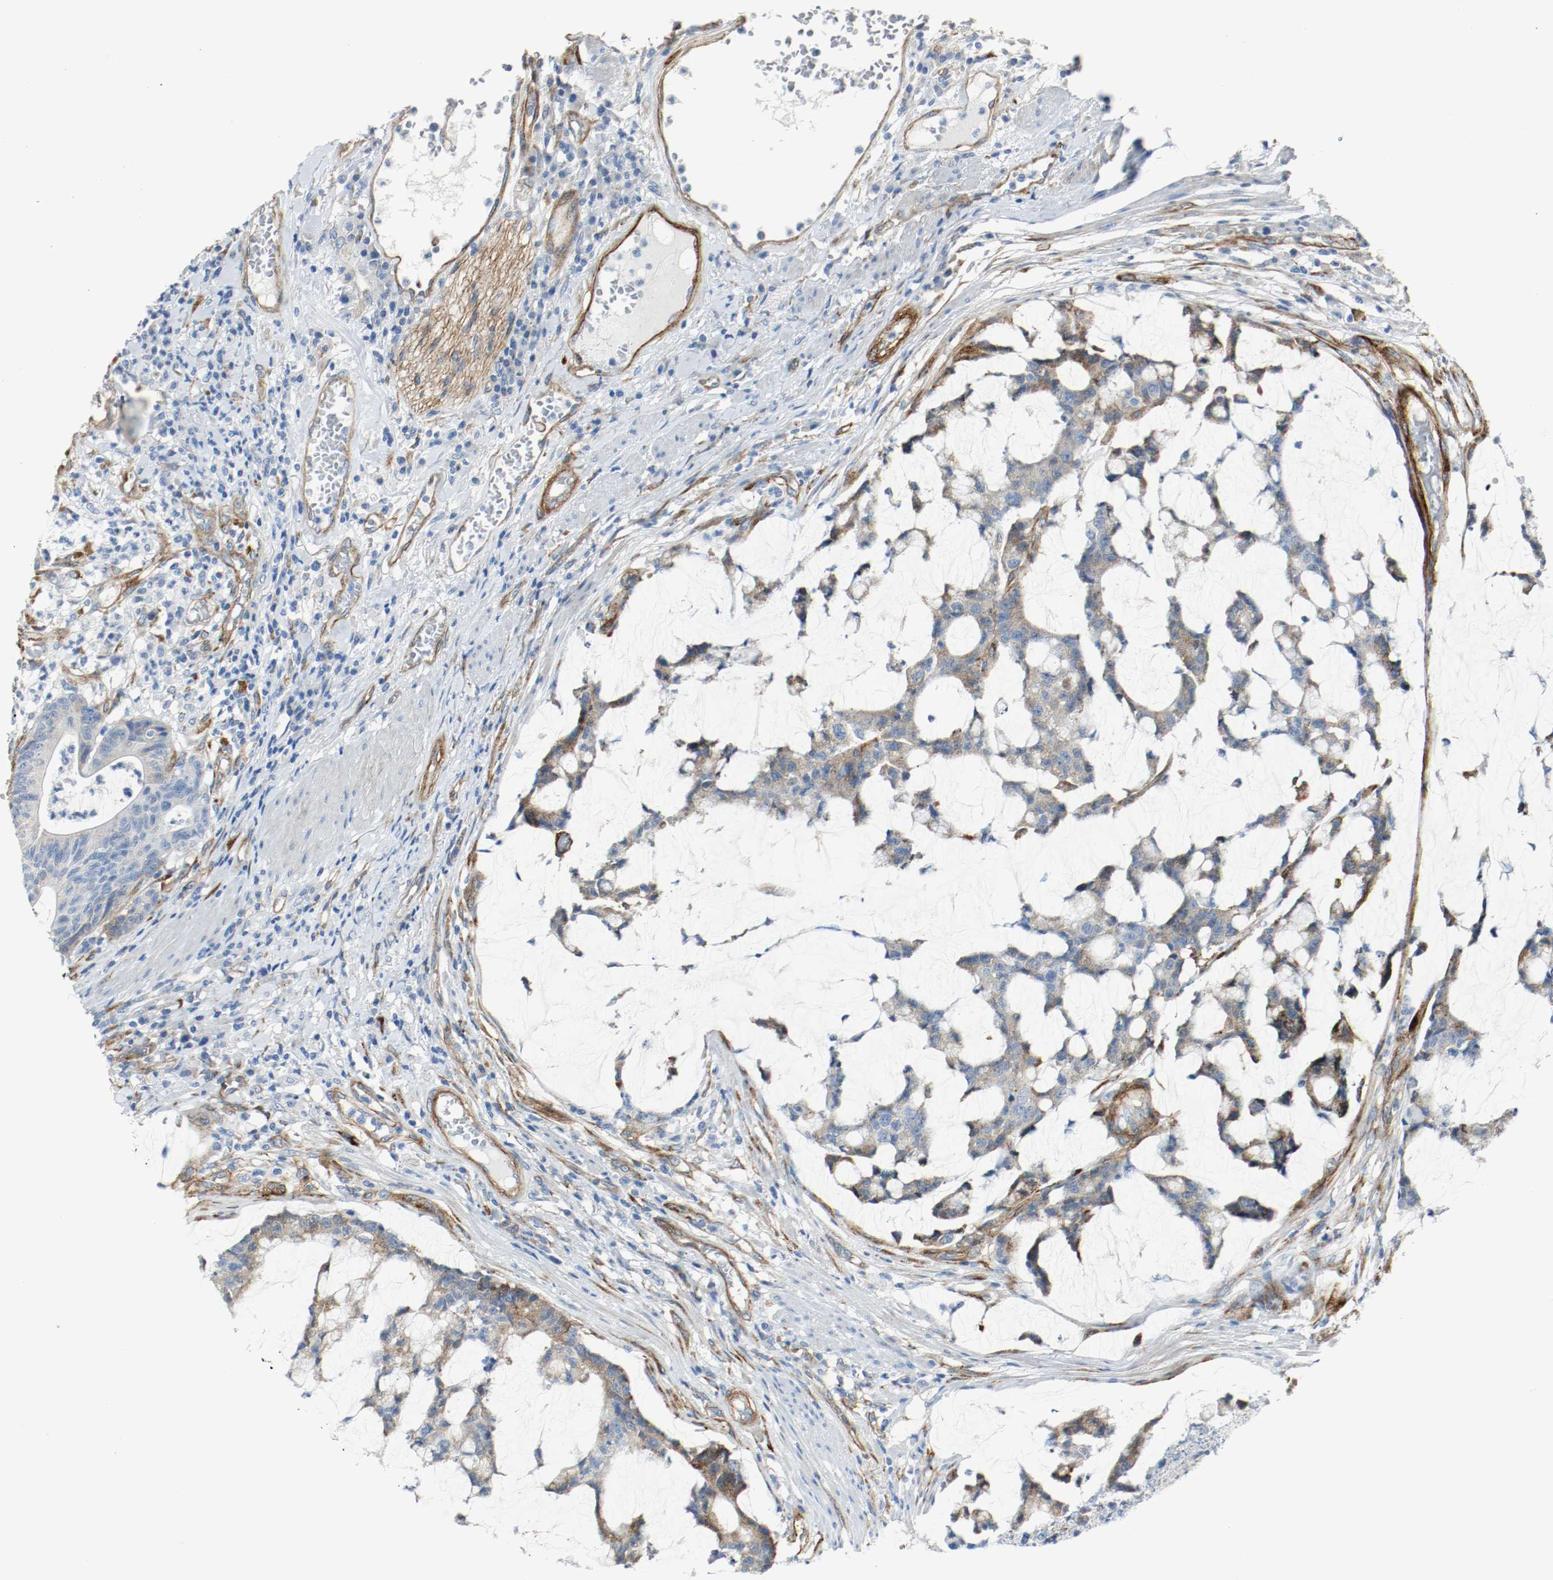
{"staining": {"intensity": "weak", "quantity": "<25%", "location": "cytoplasmic/membranous"}, "tissue": "colorectal cancer", "cell_type": "Tumor cells", "image_type": "cancer", "snomed": [{"axis": "morphology", "description": "Adenocarcinoma, NOS"}, {"axis": "topography", "description": "Colon"}], "caption": "An image of adenocarcinoma (colorectal) stained for a protein demonstrates no brown staining in tumor cells.", "gene": "LAMB1", "patient": {"sex": "female", "age": 84}}